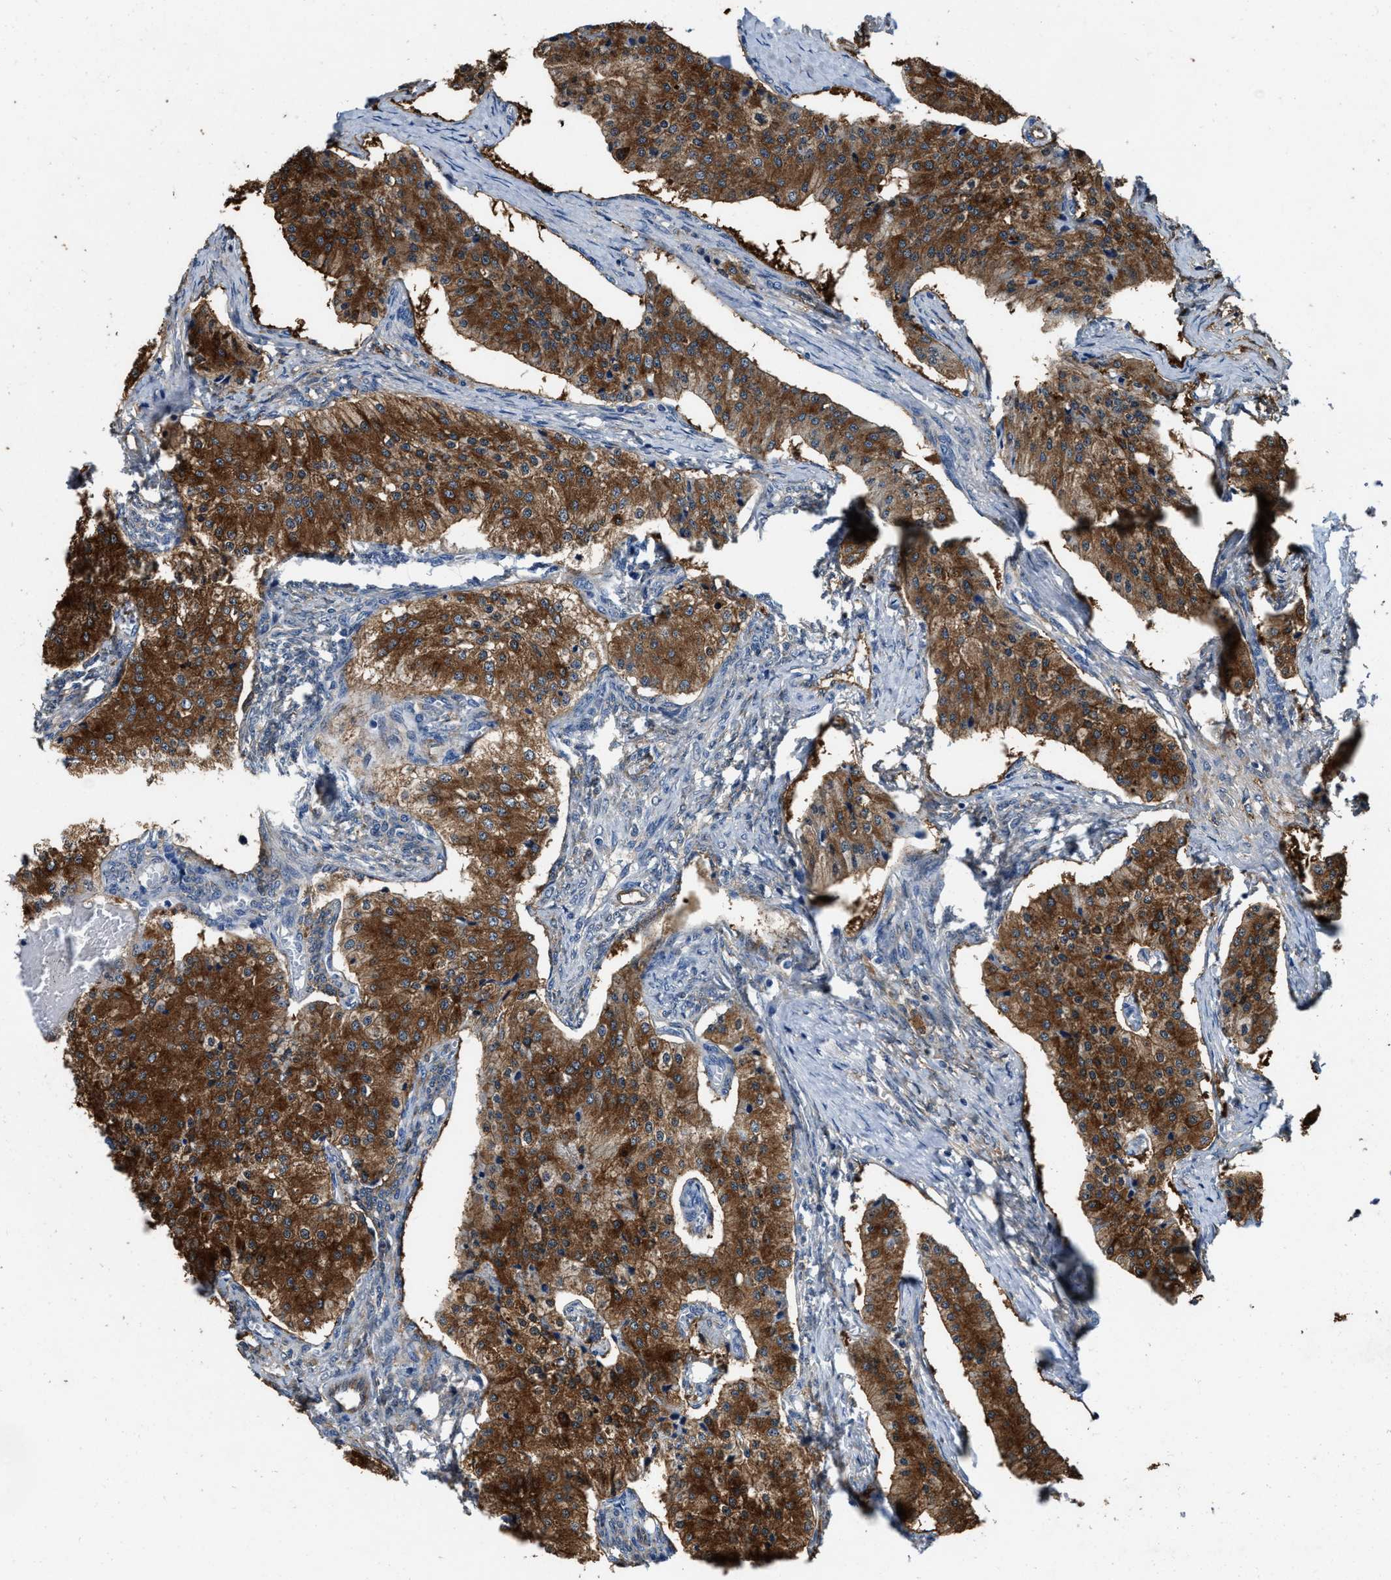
{"staining": {"intensity": "strong", "quantity": ">75%", "location": "cytoplasmic/membranous"}, "tissue": "carcinoid", "cell_type": "Tumor cells", "image_type": "cancer", "snomed": [{"axis": "morphology", "description": "Carcinoid, malignant, NOS"}, {"axis": "topography", "description": "Colon"}], "caption": "A high amount of strong cytoplasmic/membranous positivity is identified in approximately >75% of tumor cells in carcinoid tissue.", "gene": "PEG10", "patient": {"sex": "female", "age": 52}}